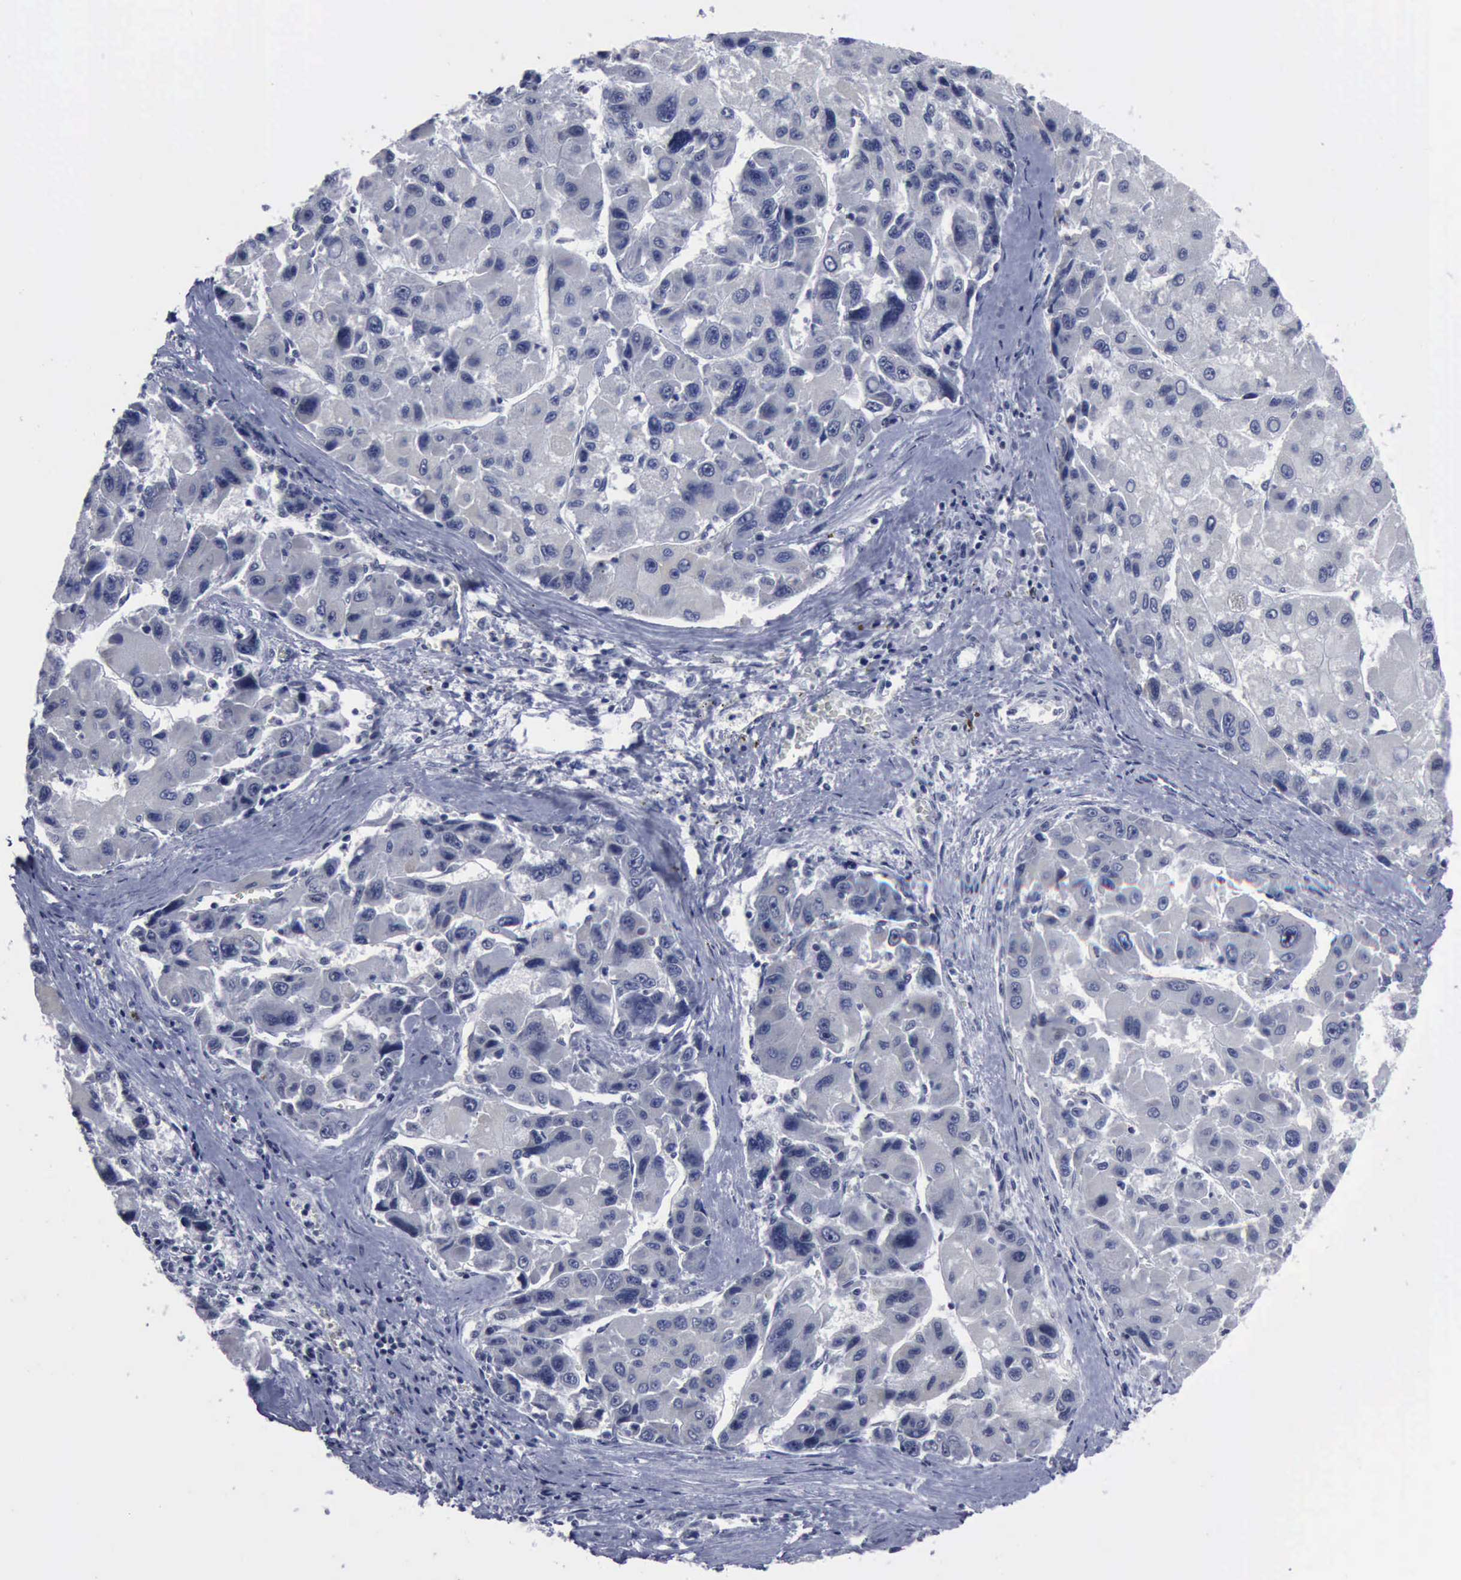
{"staining": {"intensity": "negative", "quantity": "none", "location": "none"}, "tissue": "liver cancer", "cell_type": "Tumor cells", "image_type": "cancer", "snomed": [{"axis": "morphology", "description": "Carcinoma, Hepatocellular, NOS"}, {"axis": "topography", "description": "Liver"}], "caption": "Human liver cancer stained for a protein using immunohistochemistry displays no positivity in tumor cells.", "gene": "BRD1", "patient": {"sex": "male", "age": 64}}